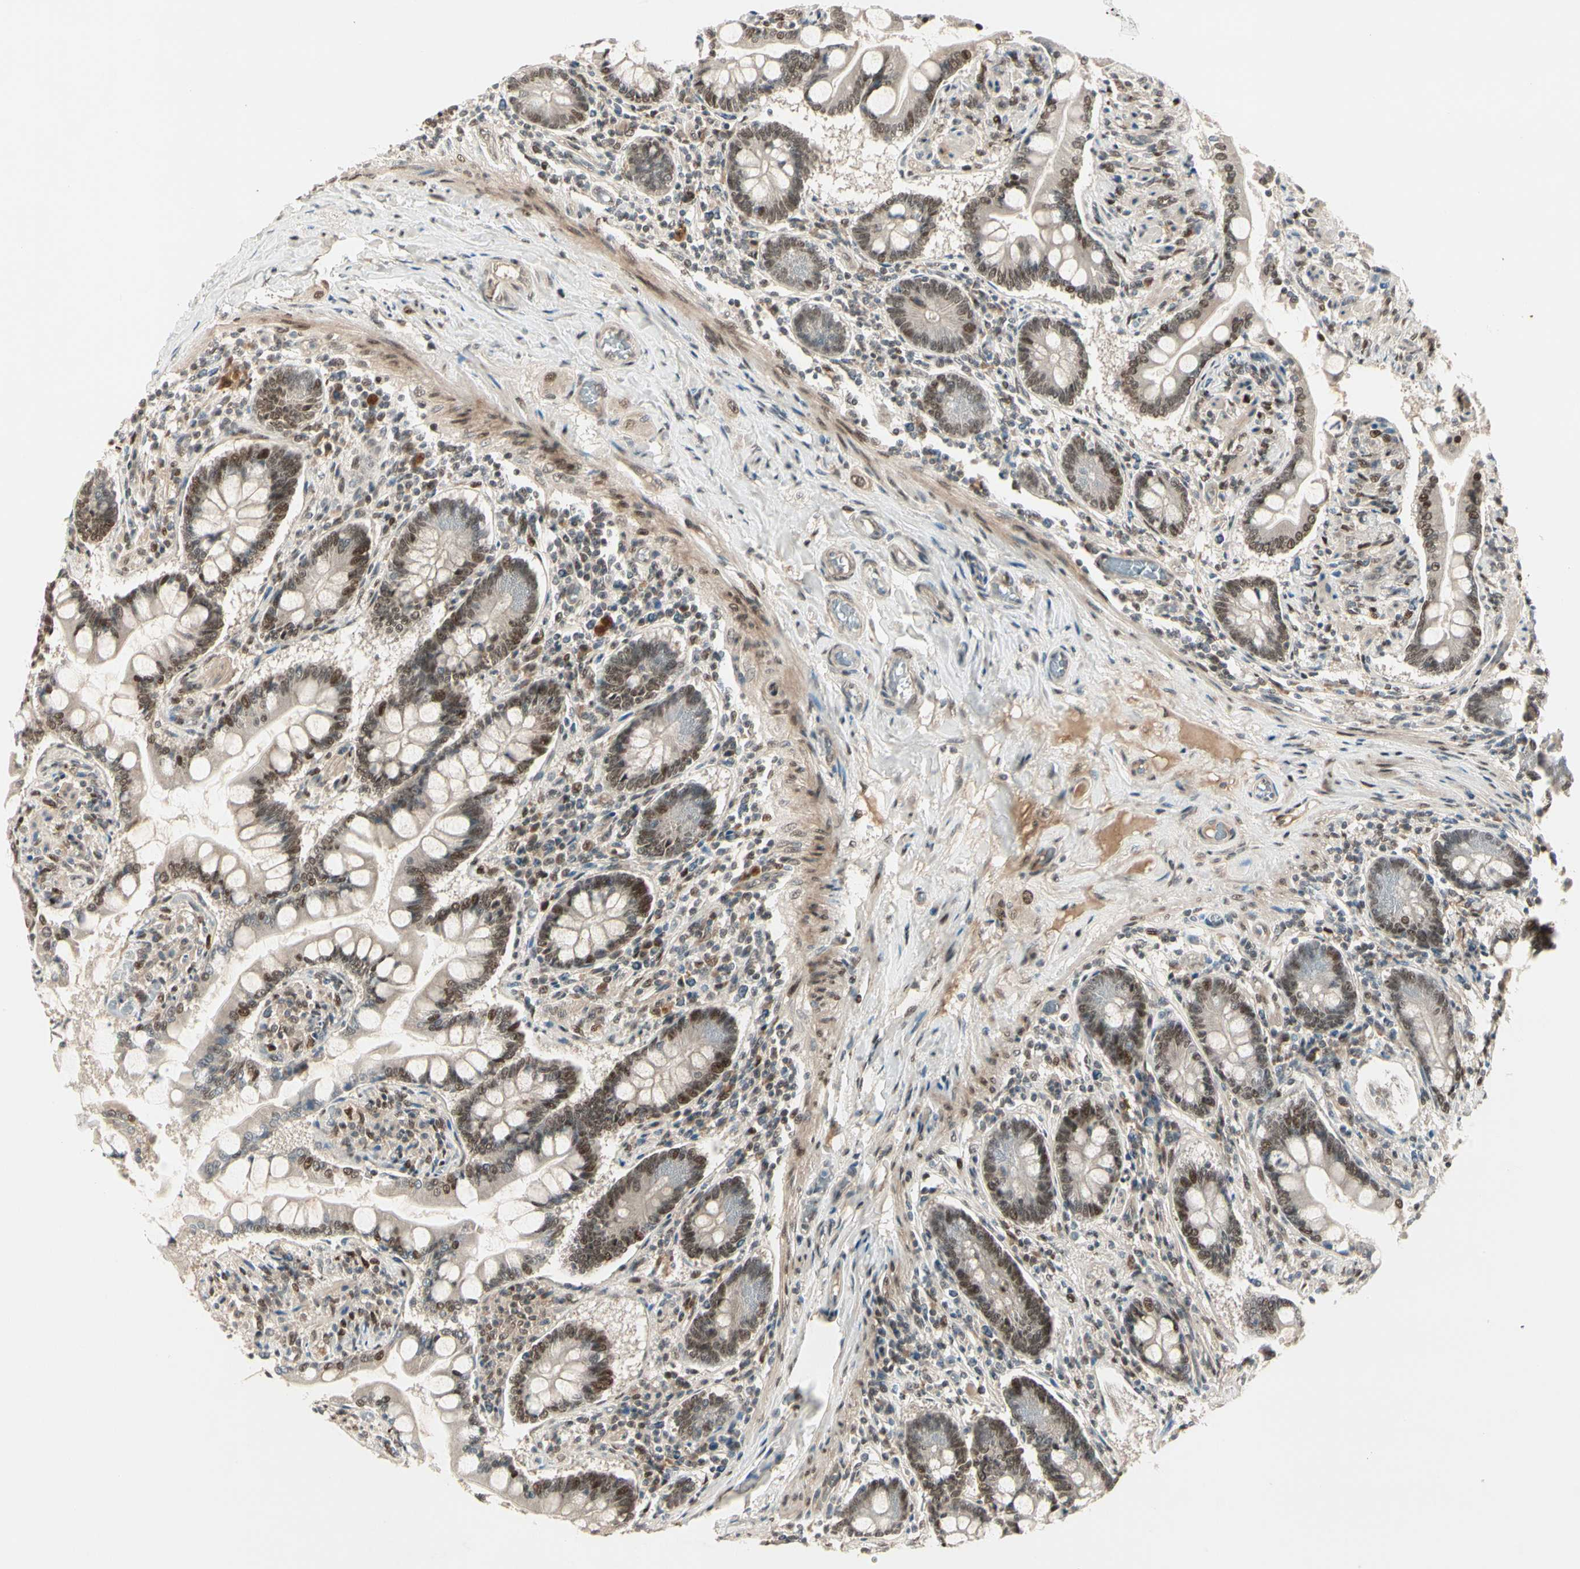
{"staining": {"intensity": "weak", "quantity": ">75%", "location": "cytoplasmic/membranous,nuclear"}, "tissue": "small intestine", "cell_type": "Glandular cells", "image_type": "normal", "snomed": [{"axis": "morphology", "description": "Normal tissue, NOS"}, {"axis": "topography", "description": "Small intestine"}], "caption": "Small intestine stained with DAB (3,3'-diaminobenzidine) immunohistochemistry shows low levels of weak cytoplasmic/membranous,nuclear positivity in approximately >75% of glandular cells.", "gene": "GTF3A", "patient": {"sex": "male", "age": 41}}